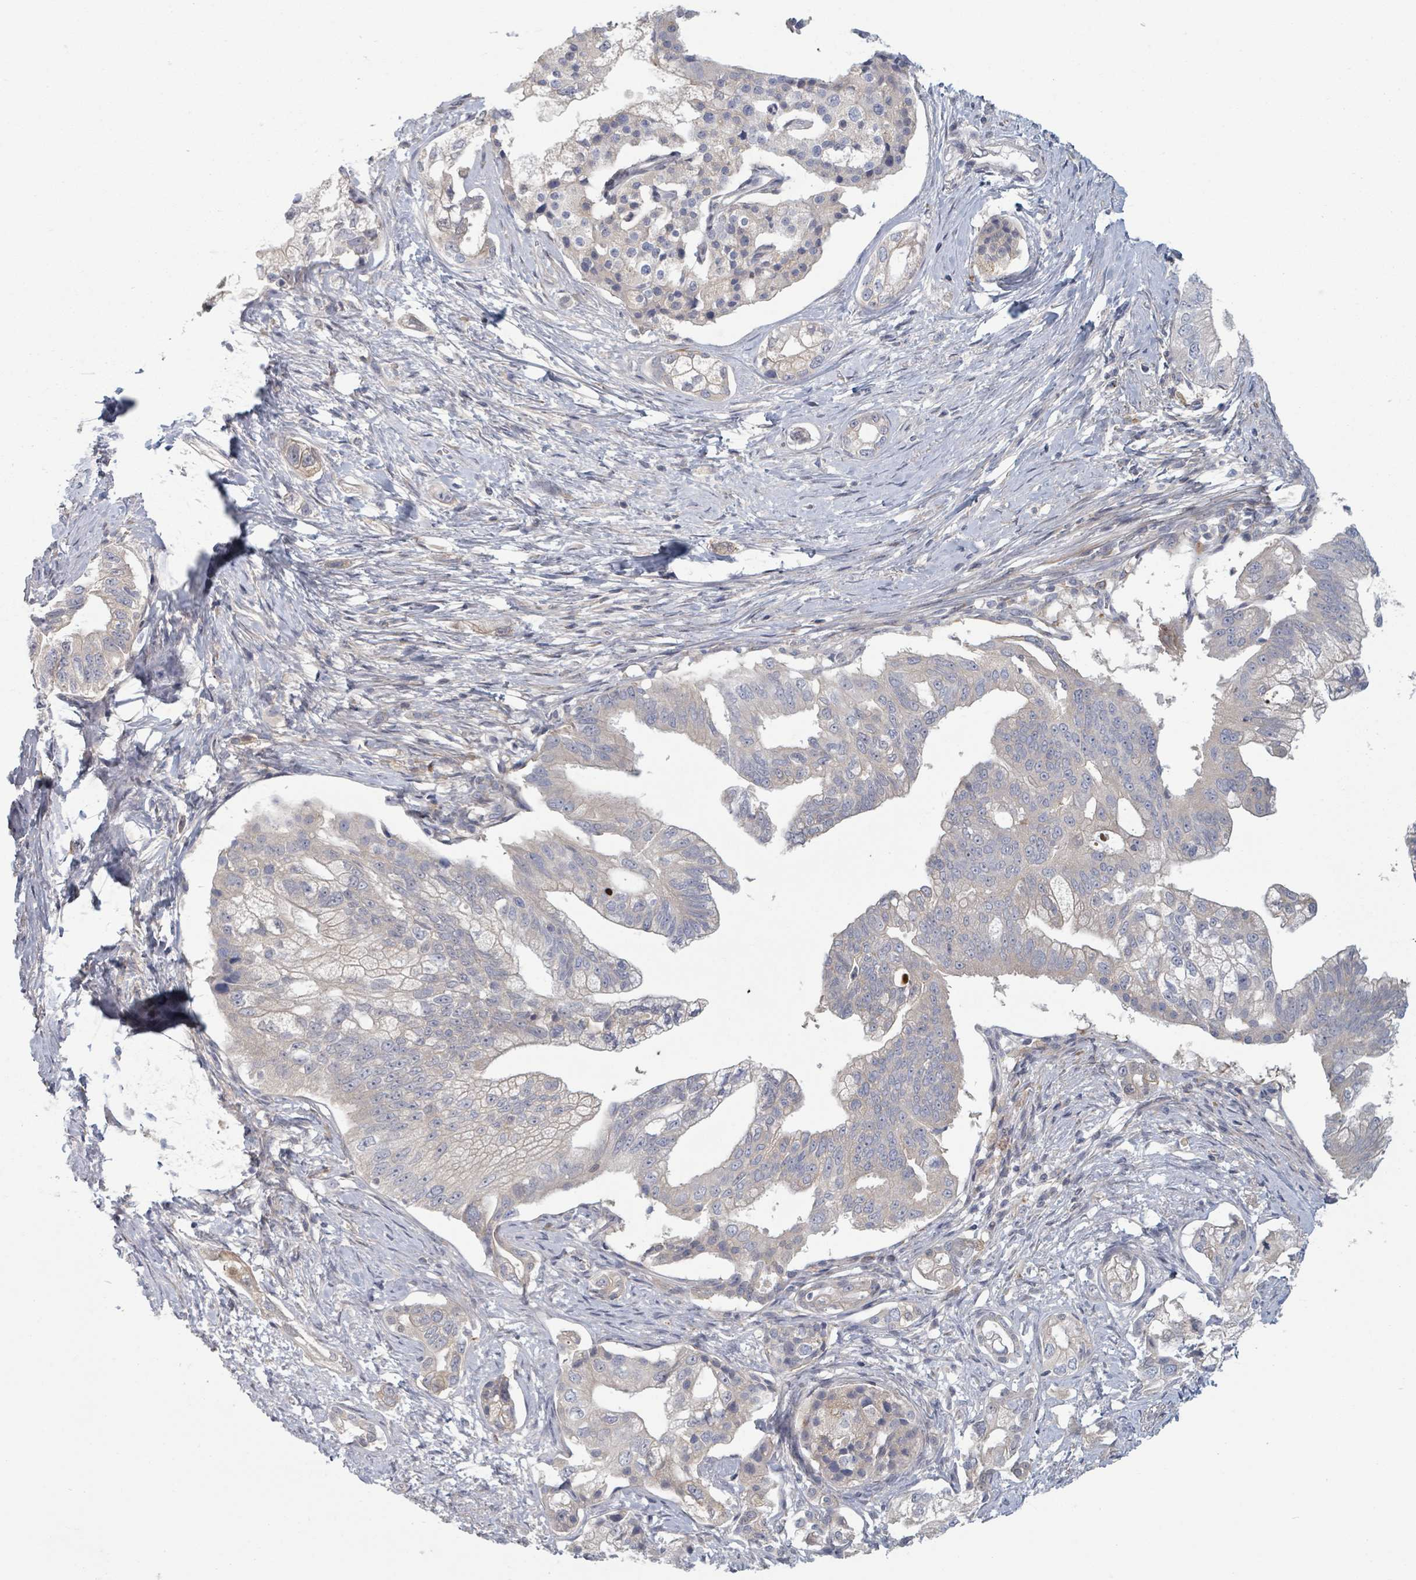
{"staining": {"intensity": "negative", "quantity": "none", "location": "none"}, "tissue": "pancreatic cancer", "cell_type": "Tumor cells", "image_type": "cancer", "snomed": [{"axis": "morphology", "description": "Adenocarcinoma, NOS"}, {"axis": "topography", "description": "Pancreas"}], "caption": "Immunohistochemistry micrograph of pancreatic cancer stained for a protein (brown), which demonstrates no staining in tumor cells.", "gene": "GABBR1", "patient": {"sex": "male", "age": 70}}